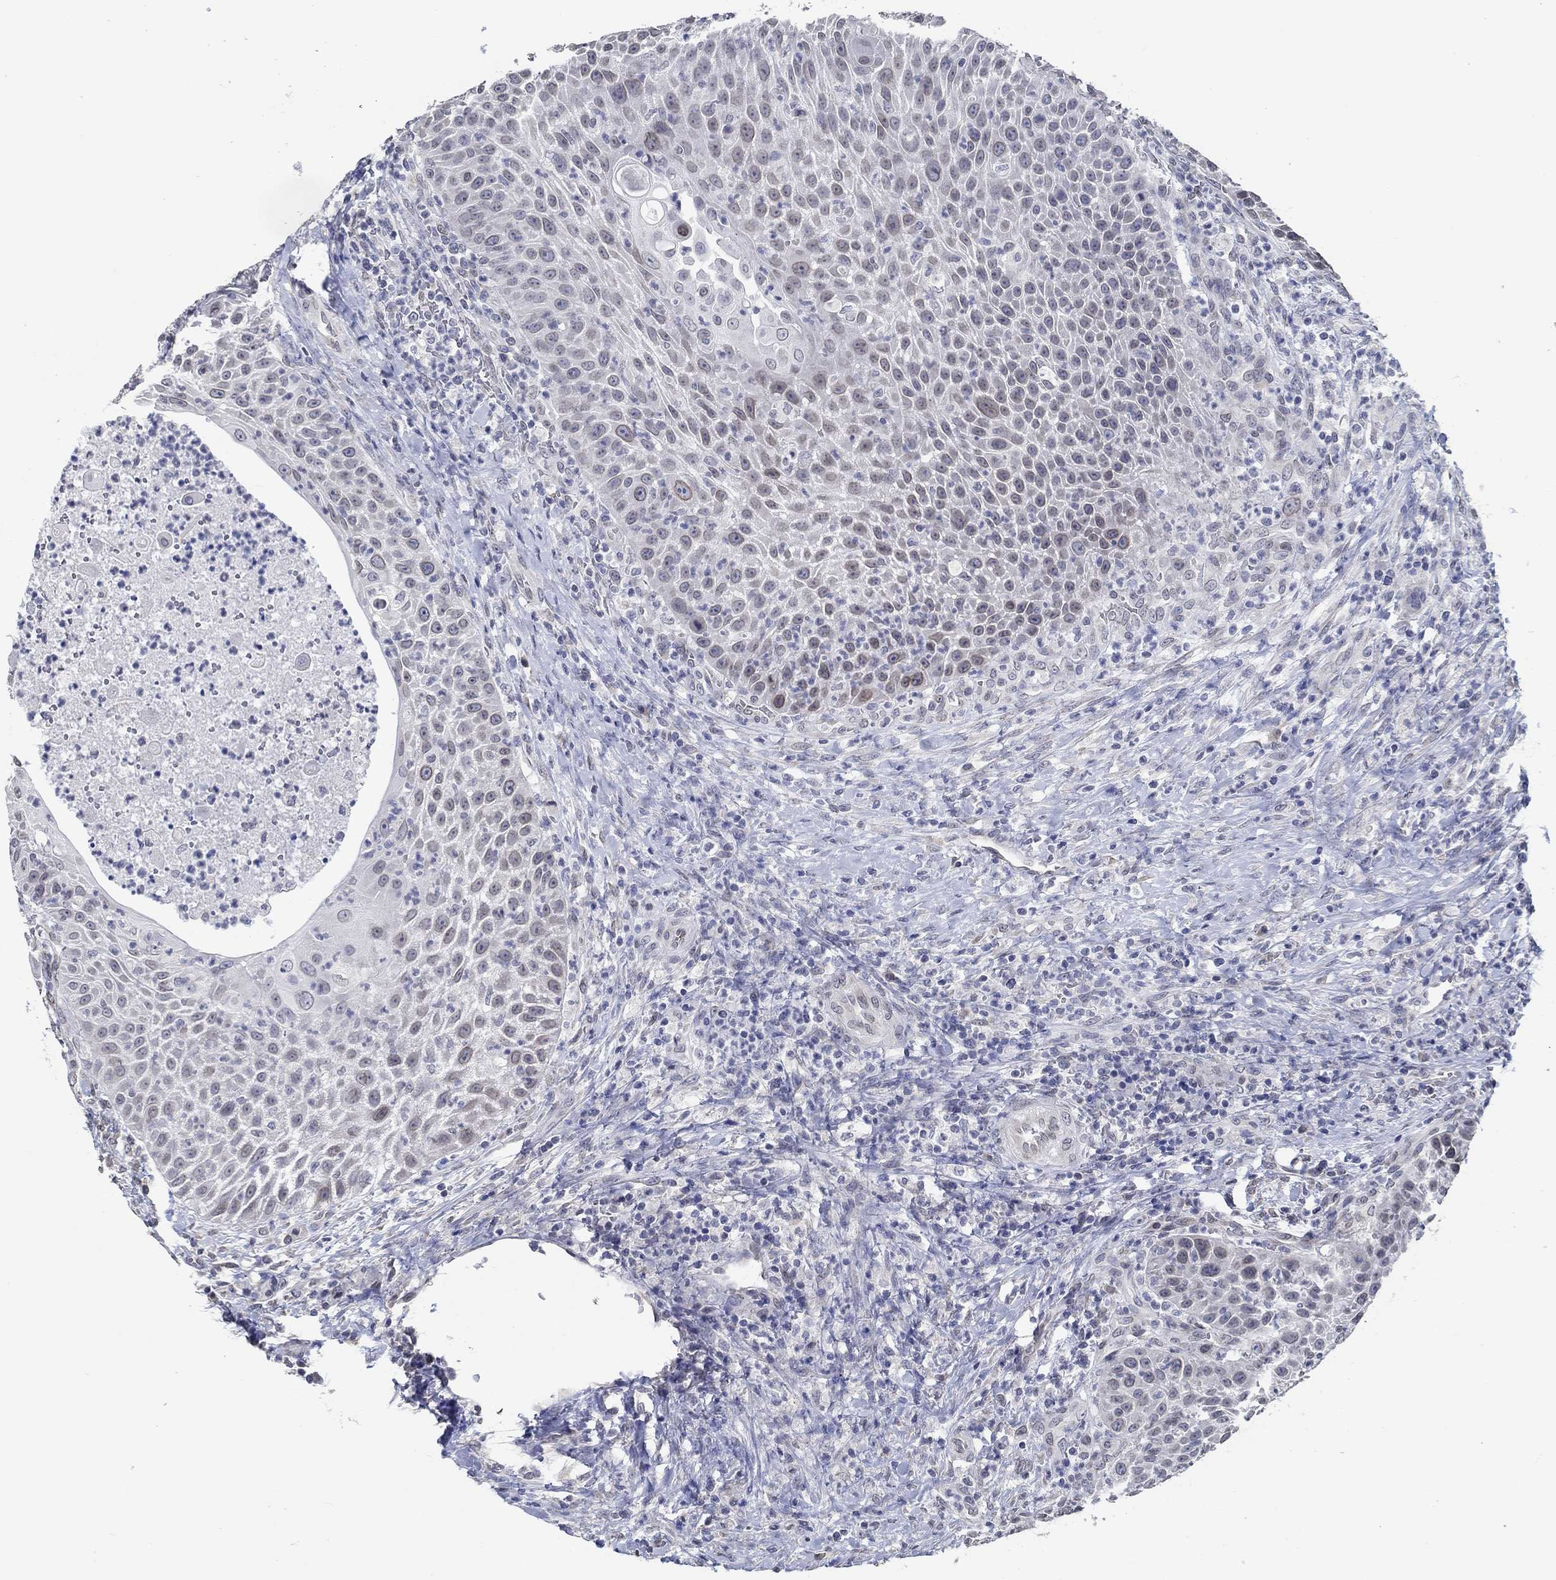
{"staining": {"intensity": "negative", "quantity": "none", "location": "none"}, "tissue": "head and neck cancer", "cell_type": "Tumor cells", "image_type": "cancer", "snomed": [{"axis": "morphology", "description": "Squamous cell carcinoma, NOS"}, {"axis": "topography", "description": "Head-Neck"}], "caption": "Tumor cells show no significant protein staining in head and neck squamous cell carcinoma. (DAB (3,3'-diaminobenzidine) immunohistochemistry, high magnification).", "gene": "NUP155", "patient": {"sex": "male", "age": 69}}